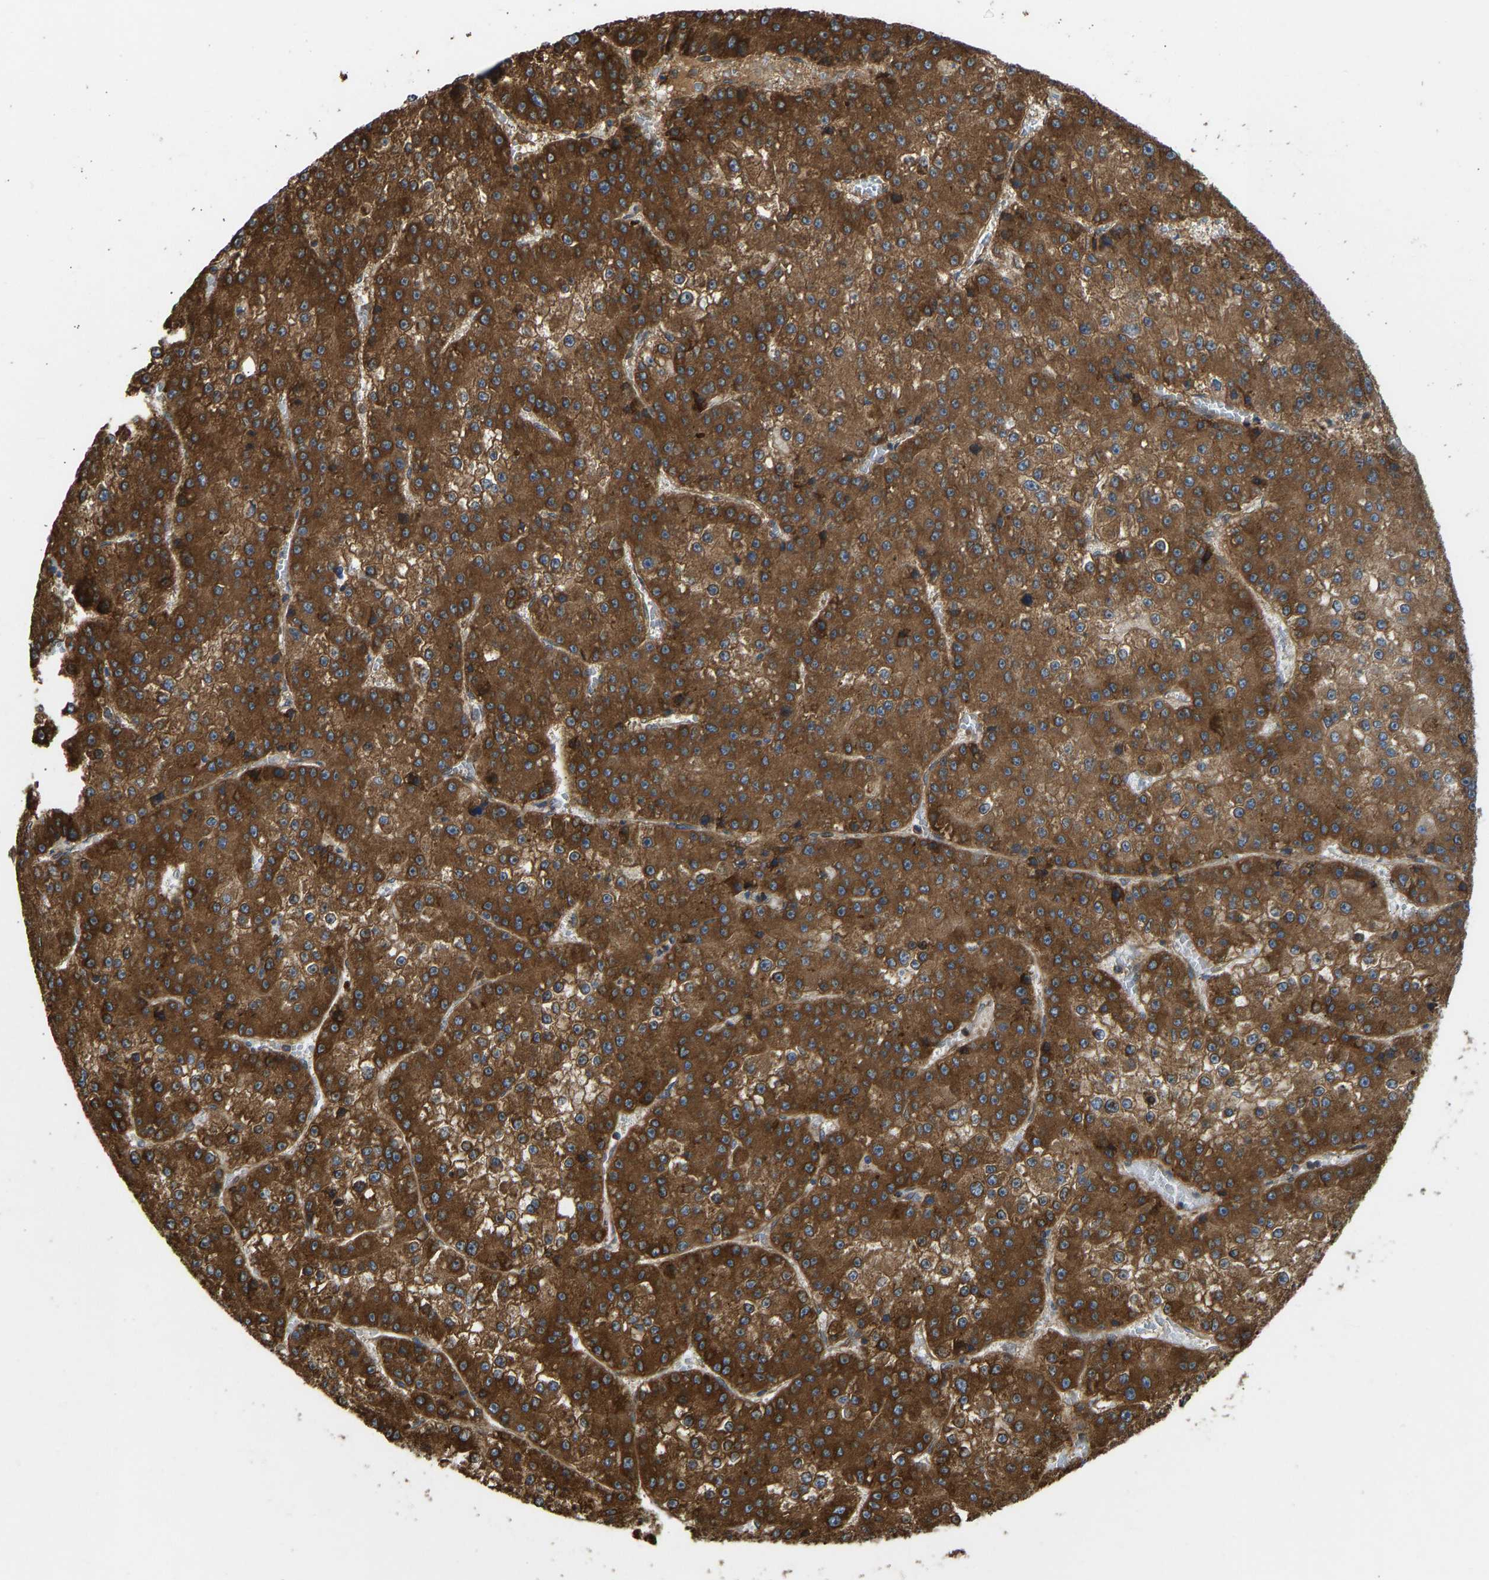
{"staining": {"intensity": "strong", "quantity": ">75%", "location": "cytoplasmic/membranous"}, "tissue": "liver cancer", "cell_type": "Tumor cells", "image_type": "cancer", "snomed": [{"axis": "morphology", "description": "Carcinoma, Hepatocellular, NOS"}, {"axis": "topography", "description": "Liver"}], "caption": "Immunohistochemical staining of human hepatocellular carcinoma (liver) reveals strong cytoplasmic/membranous protein positivity in approximately >75% of tumor cells.", "gene": "RASGRF2", "patient": {"sex": "female", "age": 73}}